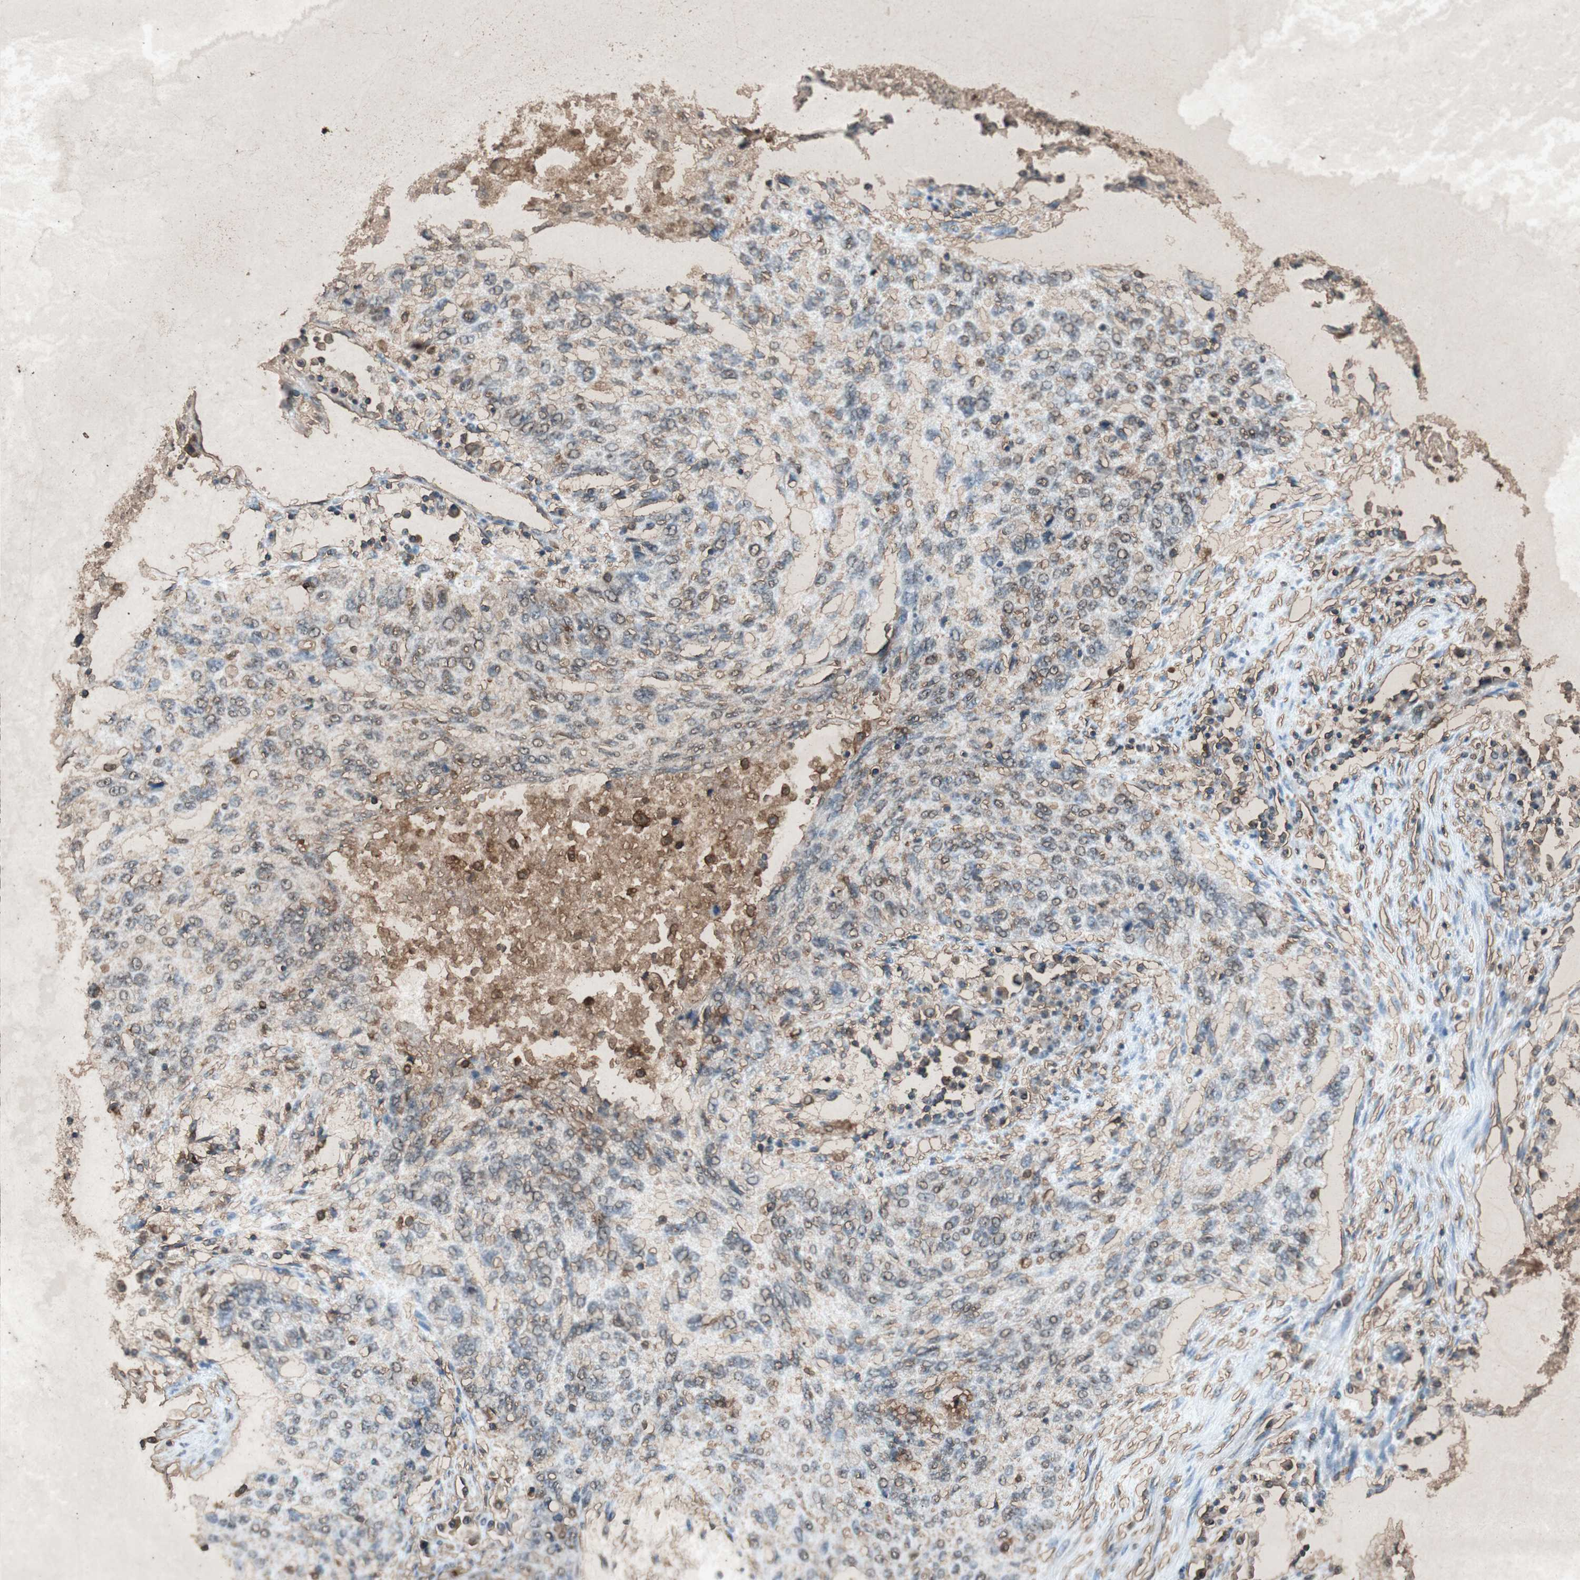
{"staining": {"intensity": "negative", "quantity": "none", "location": "none"}, "tissue": "lung cancer", "cell_type": "Tumor cells", "image_type": "cancer", "snomed": [{"axis": "morphology", "description": "Squamous cell carcinoma, NOS"}, {"axis": "topography", "description": "Lung"}], "caption": "This is an IHC image of human lung cancer (squamous cell carcinoma). There is no expression in tumor cells.", "gene": "TYROBP", "patient": {"sex": "female", "age": 63}}